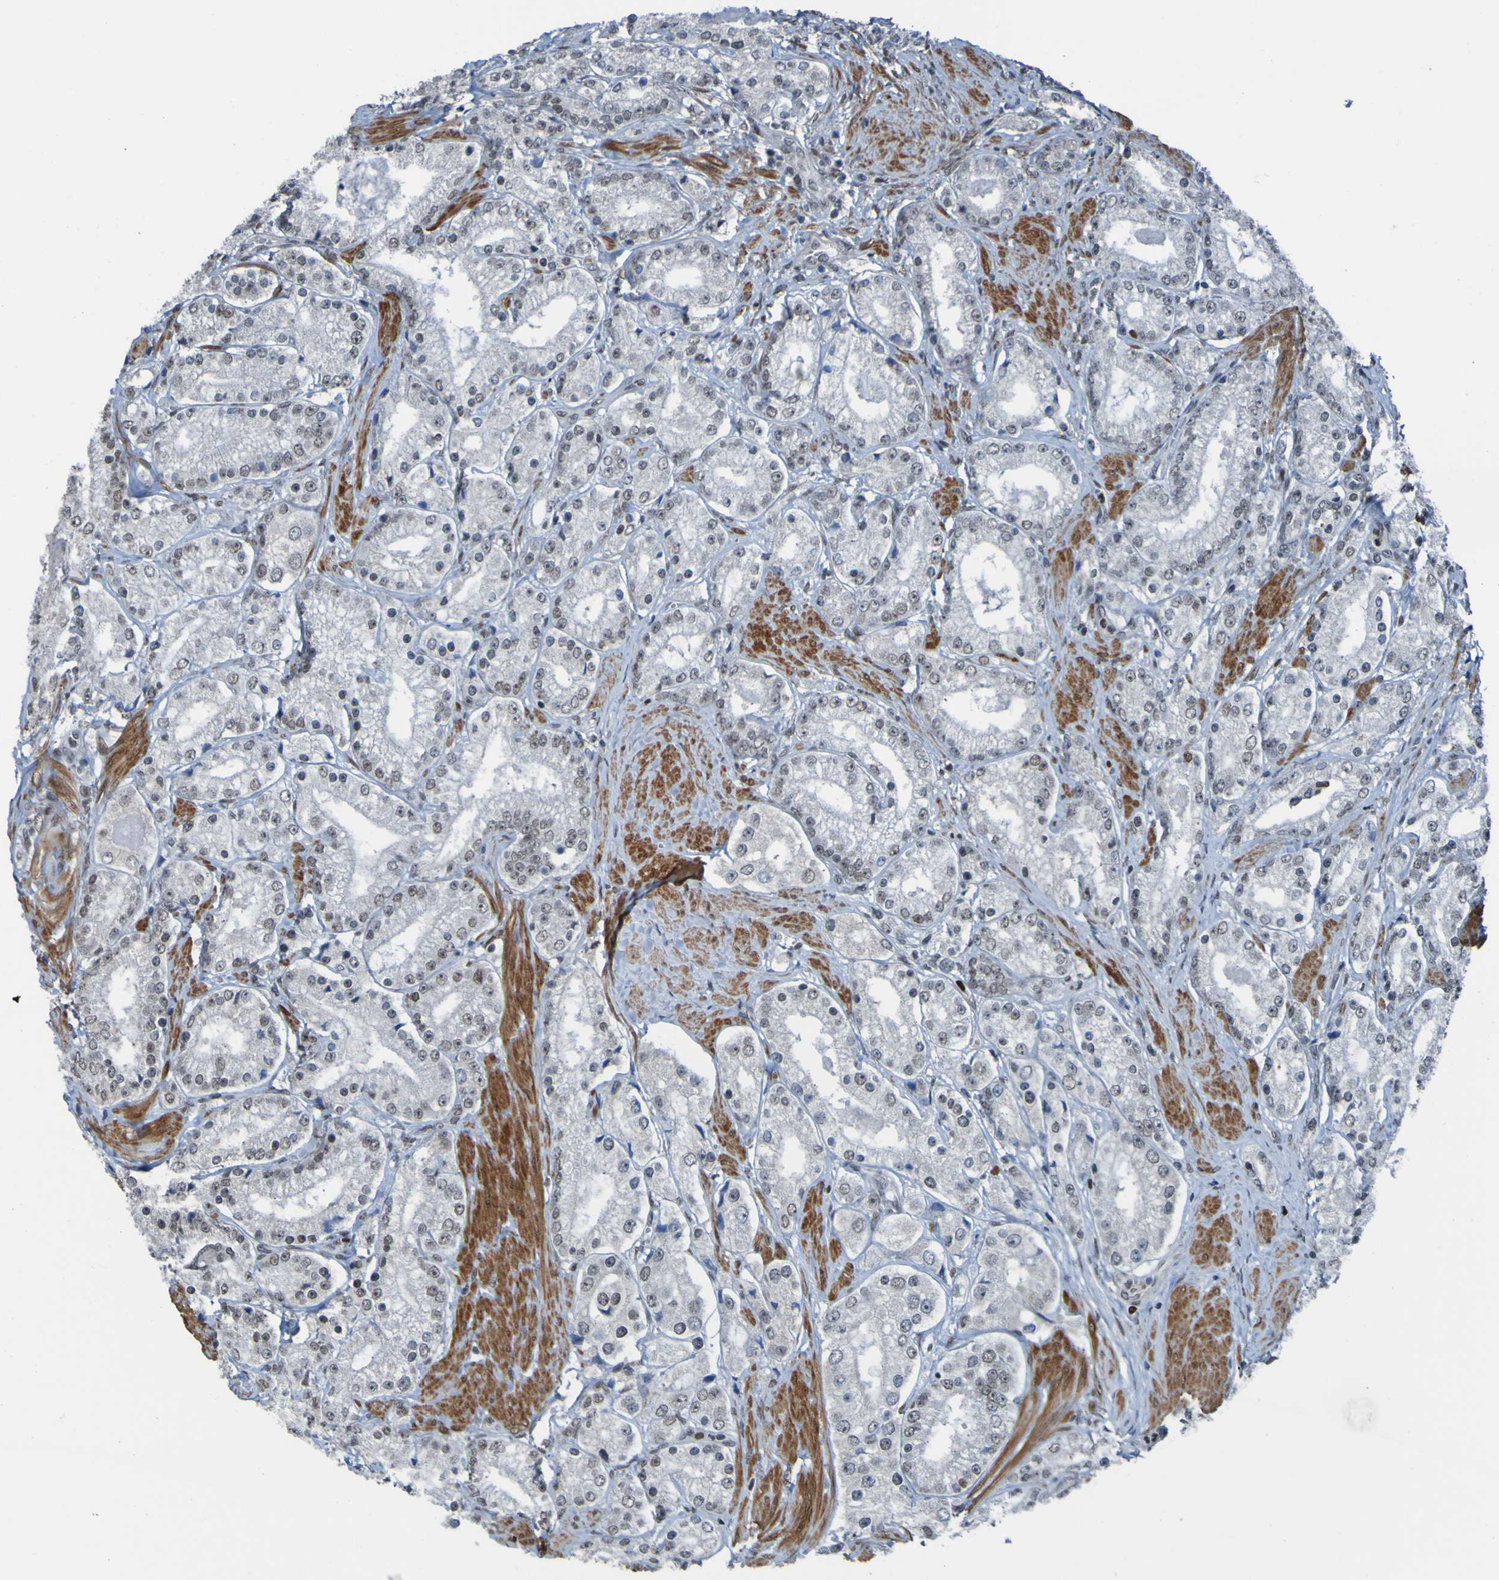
{"staining": {"intensity": "weak", "quantity": ">75%", "location": "nuclear"}, "tissue": "prostate cancer", "cell_type": "Tumor cells", "image_type": "cancer", "snomed": [{"axis": "morphology", "description": "Adenocarcinoma, Low grade"}, {"axis": "topography", "description": "Prostate"}], "caption": "Immunohistochemistry (IHC) image of neoplastic tissue: human prostate cancer stained using IHC exhibits low levels of weak protein expression localized specifically in the nuclear of tumor cells, appearing as a nuclear brown color.", "gene": "PHF2", "patient": {"sex": "male", "age": 63}}